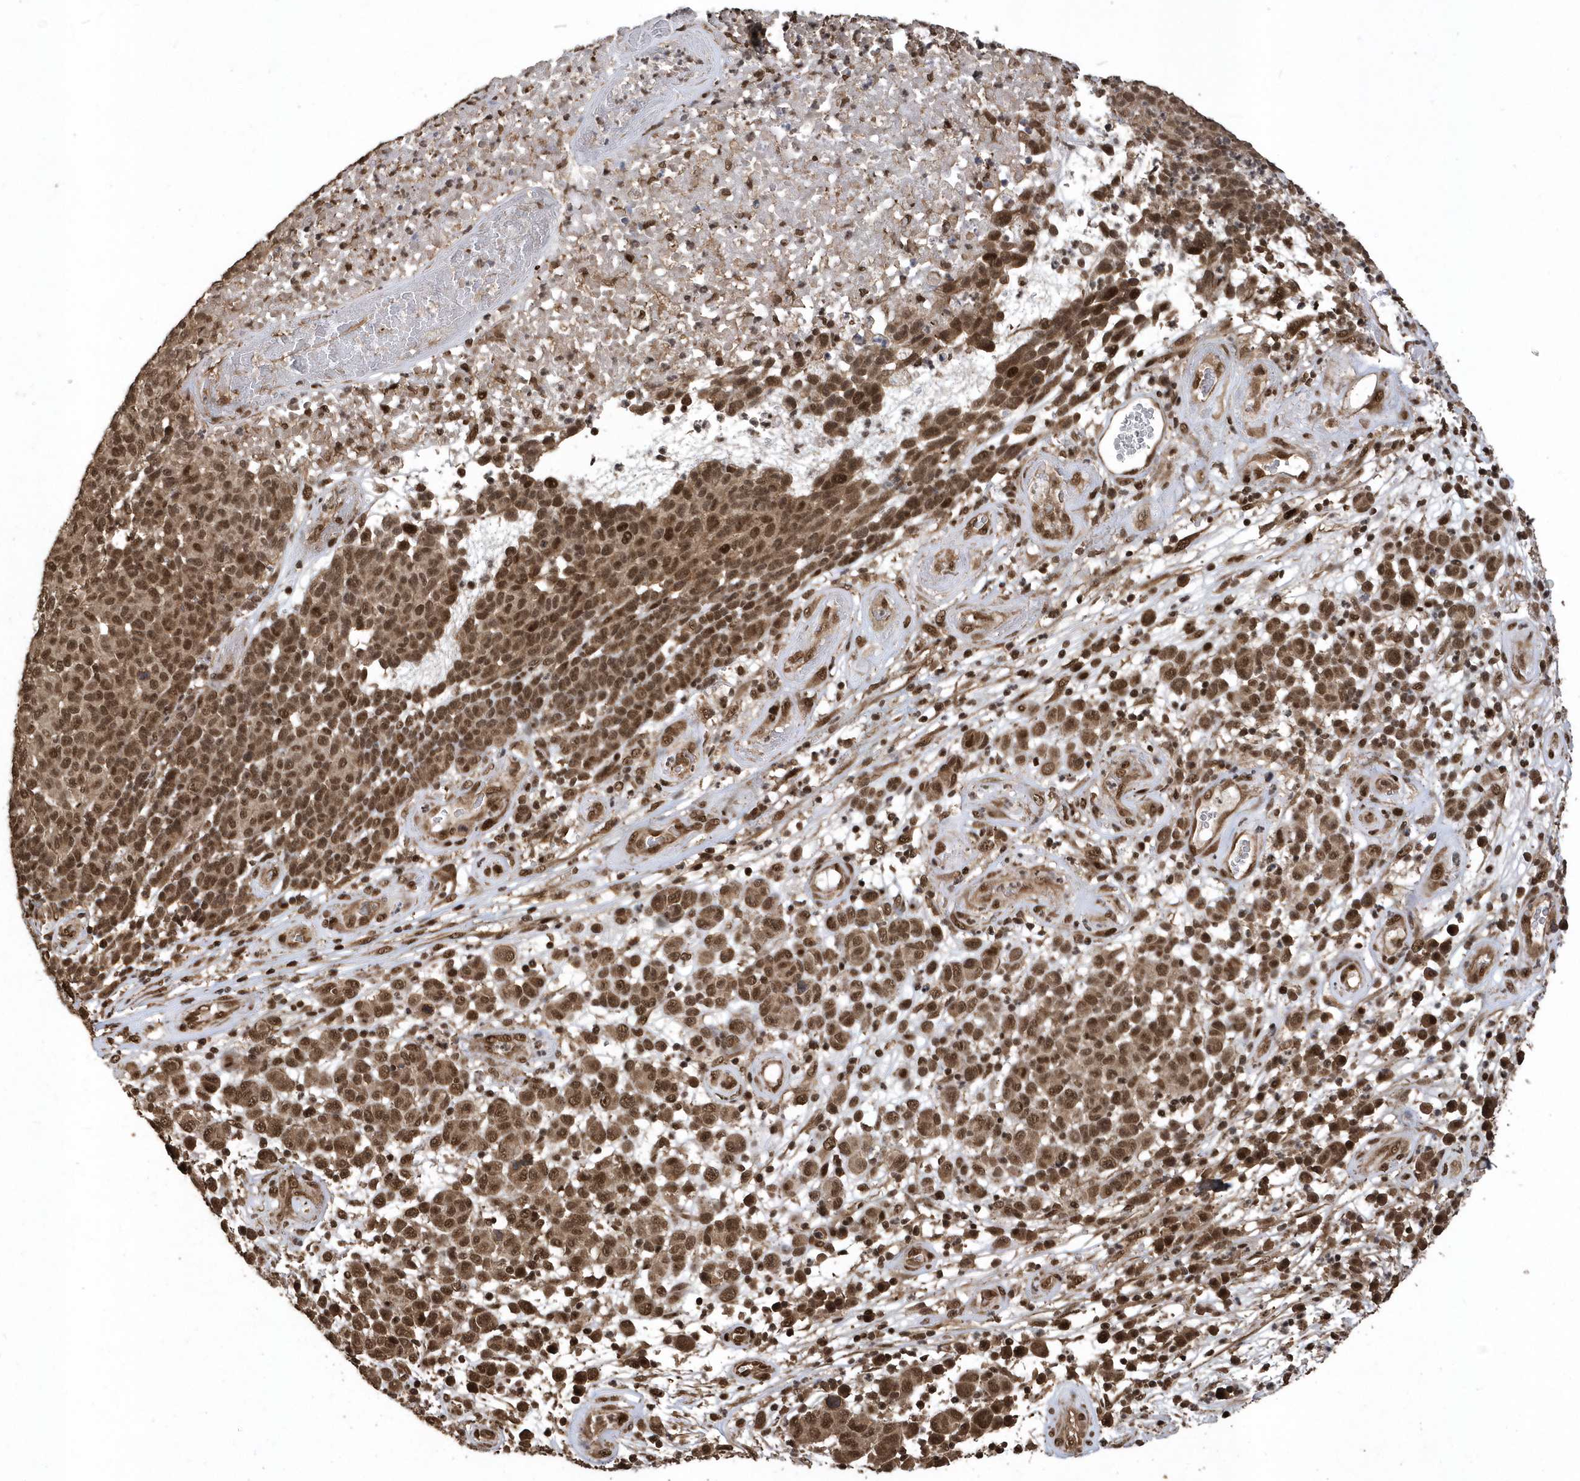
{"staining": {"intensity": "moderate", "quantity": ">75%", "location": "cytoplasmic/membranous,nuclear"}, "tissue": "melanoma", "cell_type": "Tumor cells", "image_type": "cancer", "snomed": [{"axis": "morphology", "description": "Malignant melanoma, NOS"}, {"axis": "topography", "description": "Skin"}], "caption": "Immunohistochemistry histopathology image of neoplastic tissue: malignant melanoma stained using immunohistochemistry exhibits medium levels of moderate protein expression localized specifically in the cytoplasmic/membranous and nuclear of tumor cells, appearing as a cytoplasmic/membranous and nuclear brown color.", "gene": "INTS12", "patient": {"sex": "male", "age": 49}}